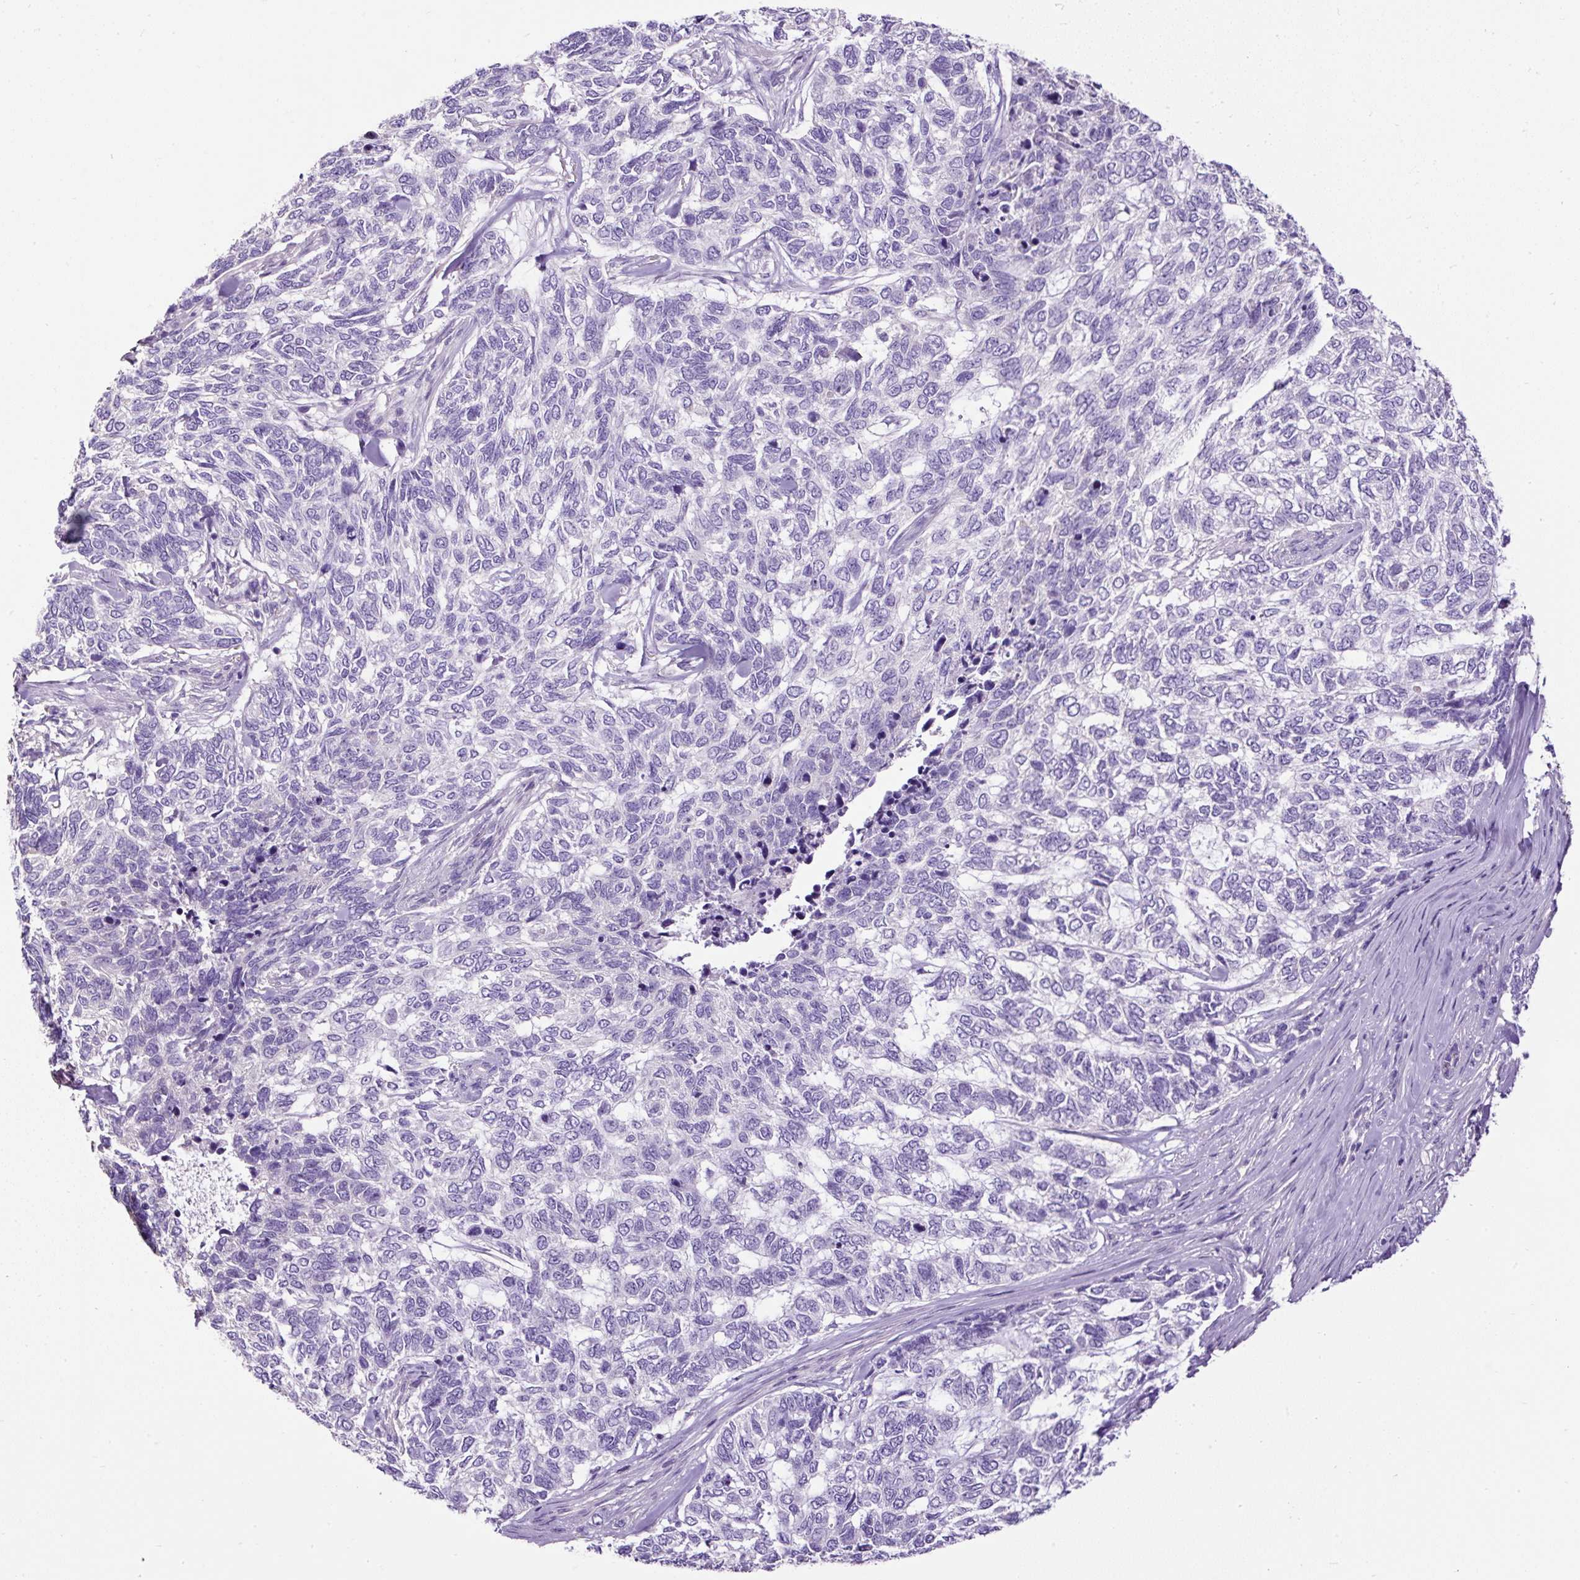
{"staining": {"intensity": "negative", "quantity": "none", "location": "none"}, "tissue": "skin cancer", "cell_type": "Tumor cells", "image_type": "cancer", "snomed": [{"axis": "morphology", "description": "Basal cell carcinoma"}, {"axis": "topography", "description": "Skin"}], "caption": "Basal cell carcinoma (skin) stained for a protein using immunohistochemistry demonstrates no expression tumor cells.", "gene": "PDIA2", "patient": {"sex": "female", "age": 65}}